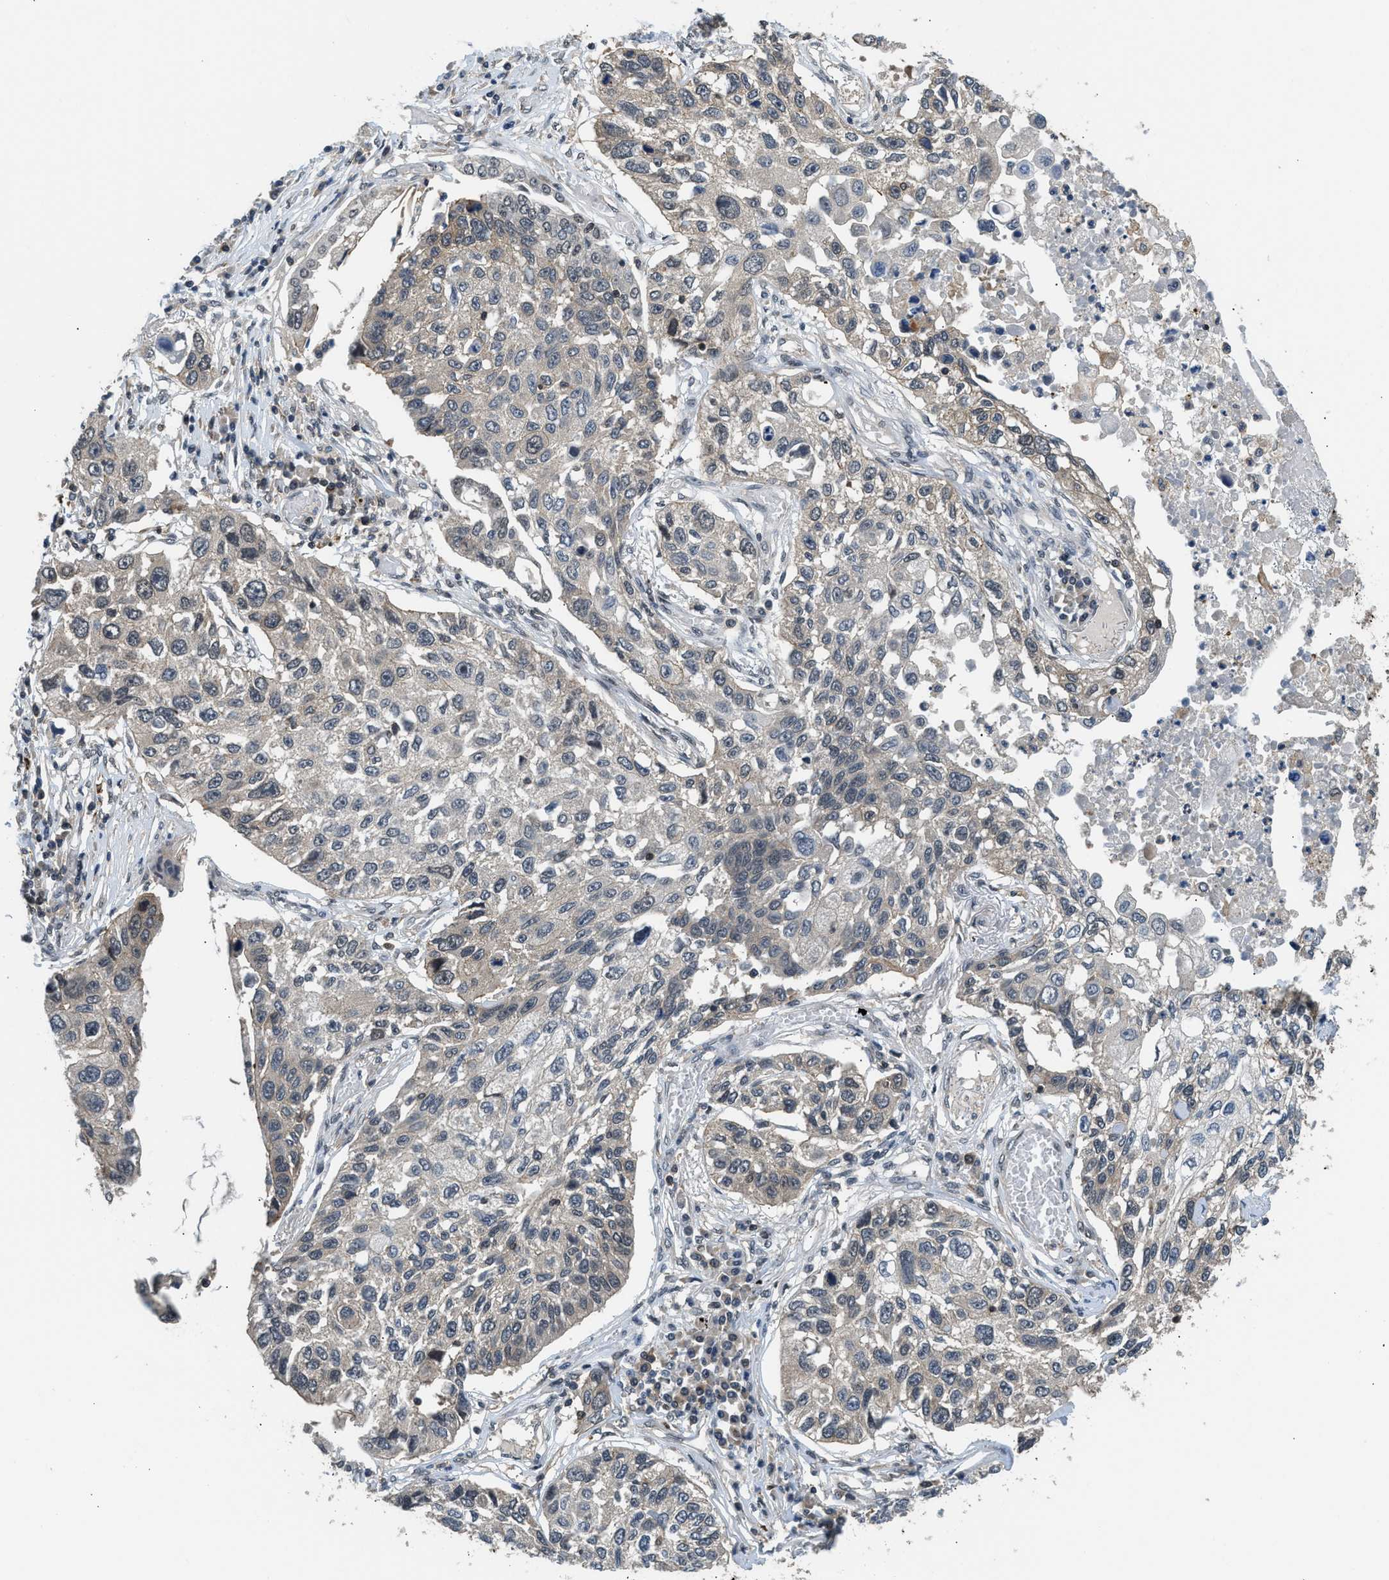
{"staining": {"intensity": "weak", "quantity": "25%-75%", "location": "cytoplasmic/membranous"}, "tissue": "lung cancer", "cell_type": "Tumor cells", "image_type": "cancer", "snomed": [{"axis": "morphology", "description": "Squamous cell carcinoma, NOS"}, {"axis": "topography", "description": "Lung"}], "caption": "This micrograph displays lung cancer stained with IHC to label a protein in brown. The cytoplasmic/membranous of tumor cells show weak positivity for the protein. Nuclei are counter-stained blue.", "gene": "MTMR1", "patient": {"sex": "male", "age": 71}}